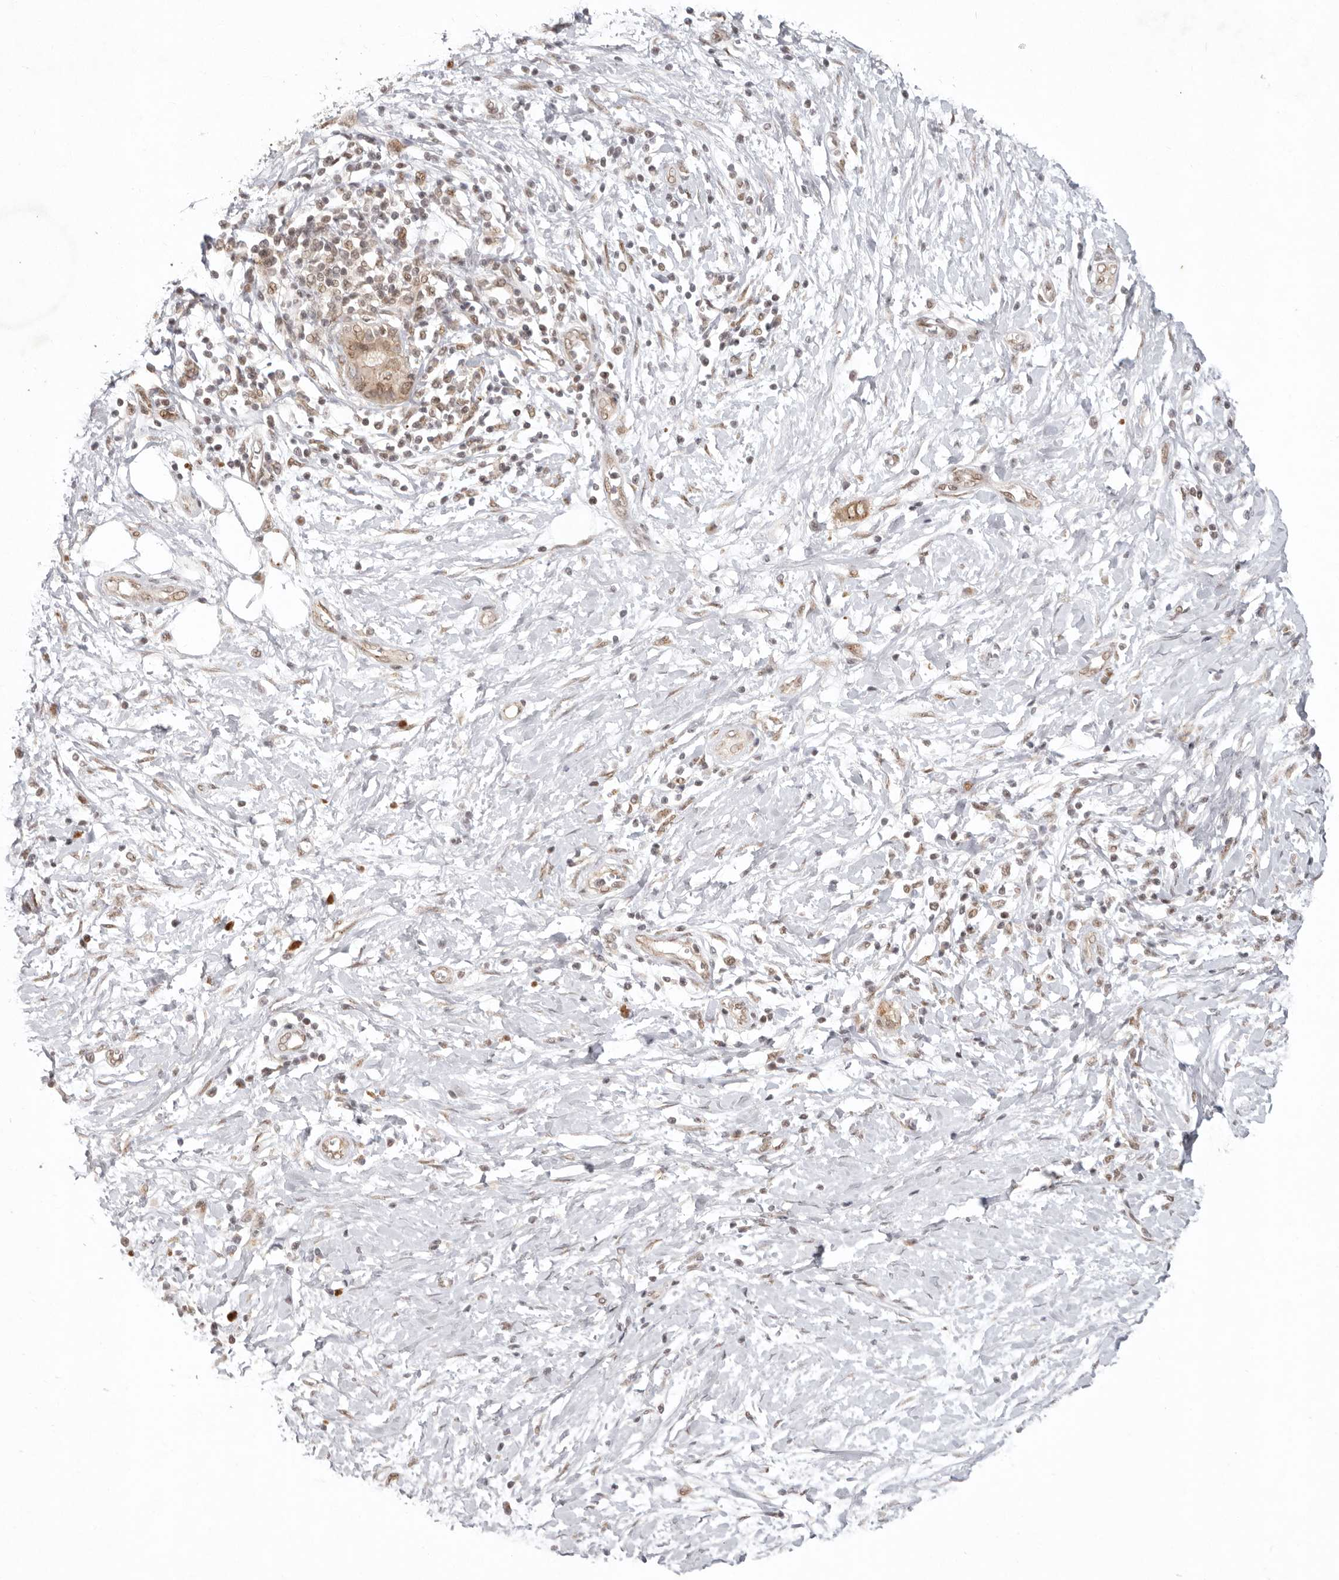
{"staining": {"intensity": "moderate", "quantity": ">75%", "location": "cytoplasmic/membranous,nuclear"}, "tissue": "pancreatic cancer", "cell_type": "Tumor cells", "image_type": "cancer", "snomed": [{"axis": "morphology", "description": "Normal tissue, NOS"}, {"axis": "morphology", "description": "Adenocarcinoma, NOS"}, {"axis": "topography", "description": "Pancreas"}, {"axis": "topography", "description": "Peripheral nerve tissue"}], "caption": "A high-resolution photomicrograph shows immunohistochemistry (IHC) staining of pancreatic cancer (adenocarcinoma), which demonstrates moderate cytoplasmic/membranous and nuclear positivity in approximately >75% of tumor cells.", "gene": "LRRC75A", "patient": {"sex": "male", "age": 59}}